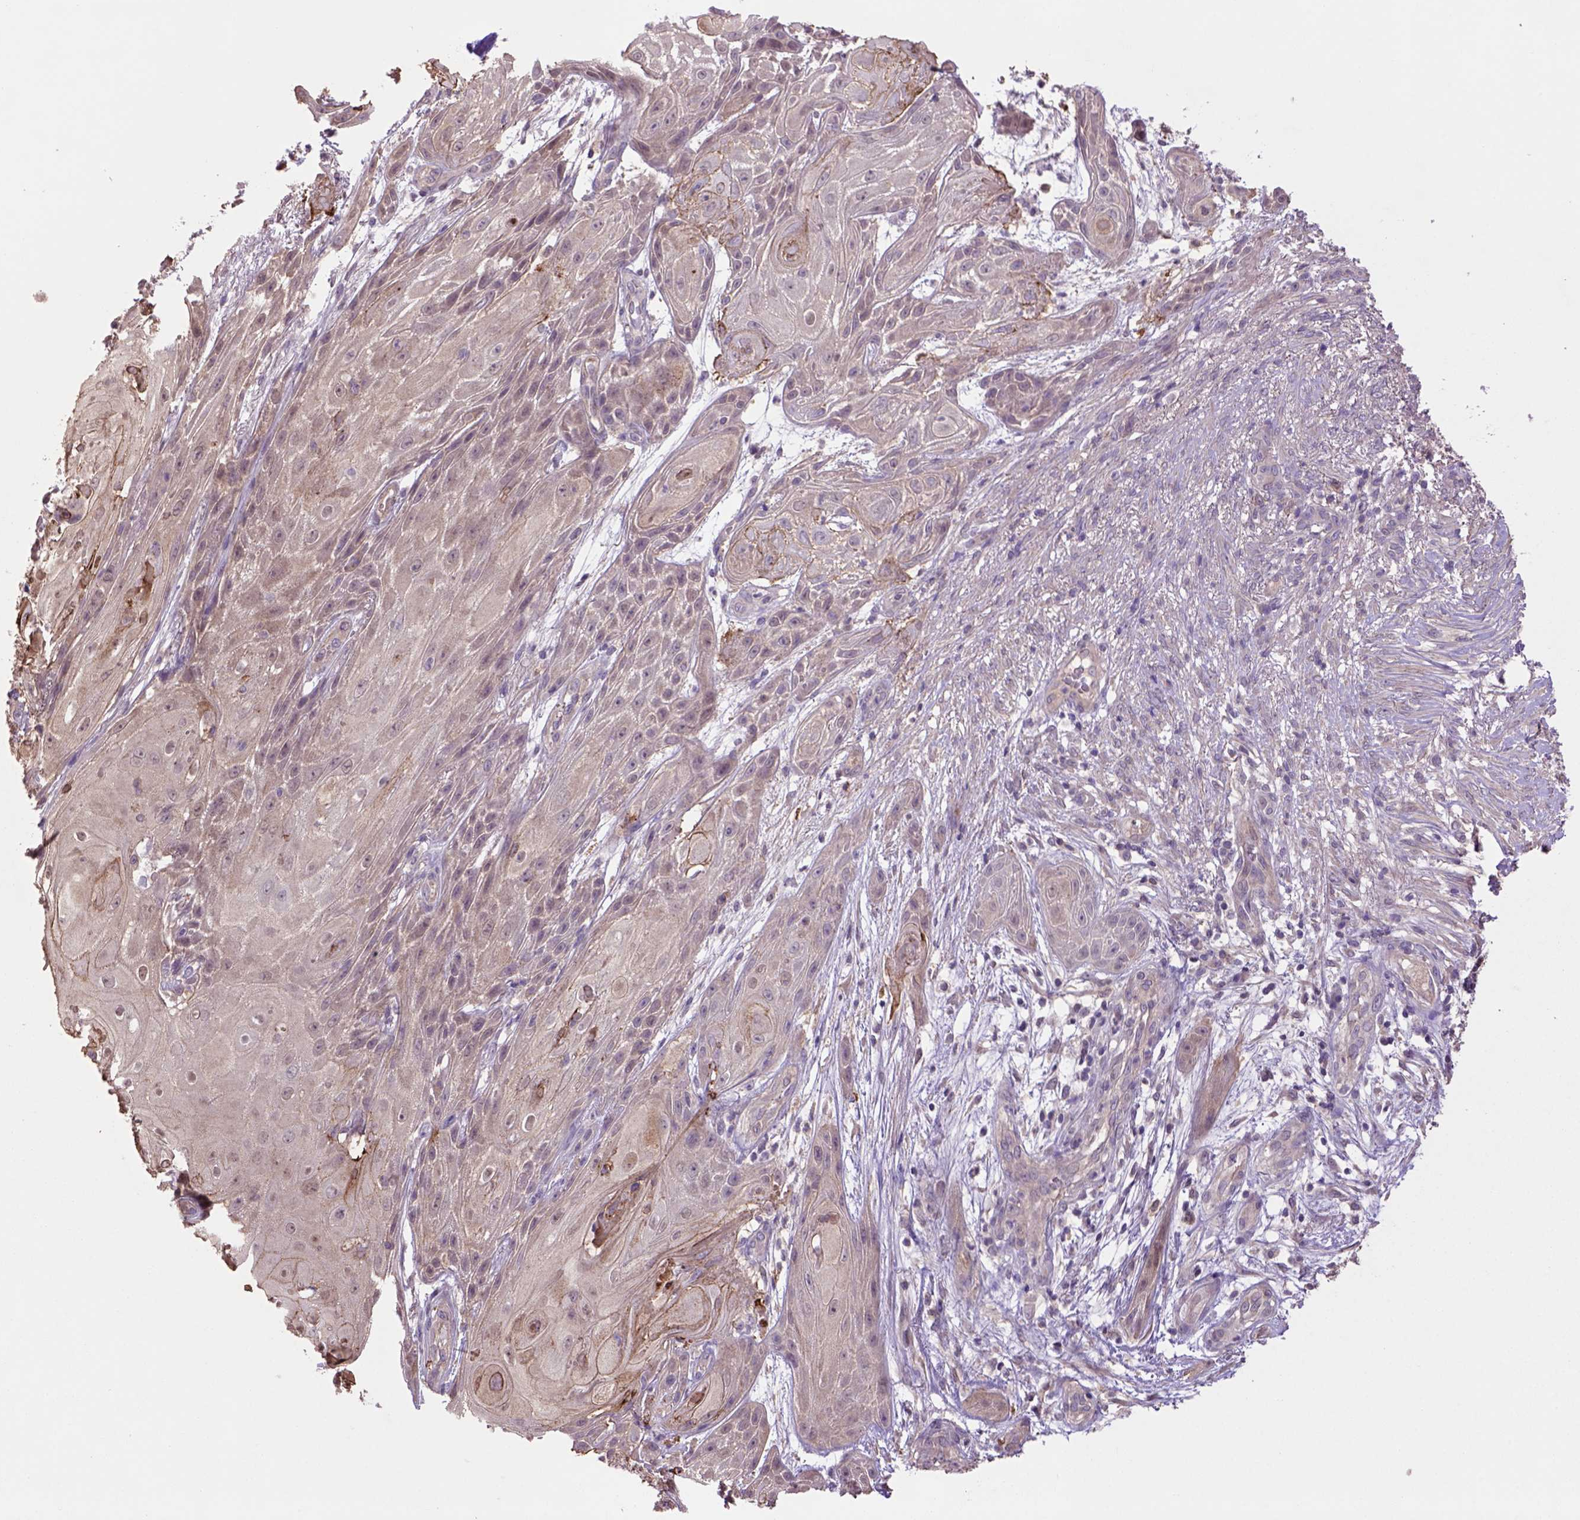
{"staining": {"intensity": "weak", "quantity": "25%-75%", "location": "cytoplasmic/membranous"}, "tissue": "skin cancer", "cell_type": "Tumor cells", "image_type": "cancer", "snomed": [{"axis": "morphology", "description": "Squamous cell carcinoma, NOS"}, {"axis": "topography", "description": "Skin"}], "caption": "Immunohistochemistry histopathology image of neoplastic tissue: skin cancer stained using immunohistochemistry exhibits low levels of weak protein expression localized specifically in the cytoplasmic/membranous of tumor cells, appearing as a cytoplasmic/membranous brown color.", "gene": "HSPBP1", "patient": {"sex": "male", "age": 62}}